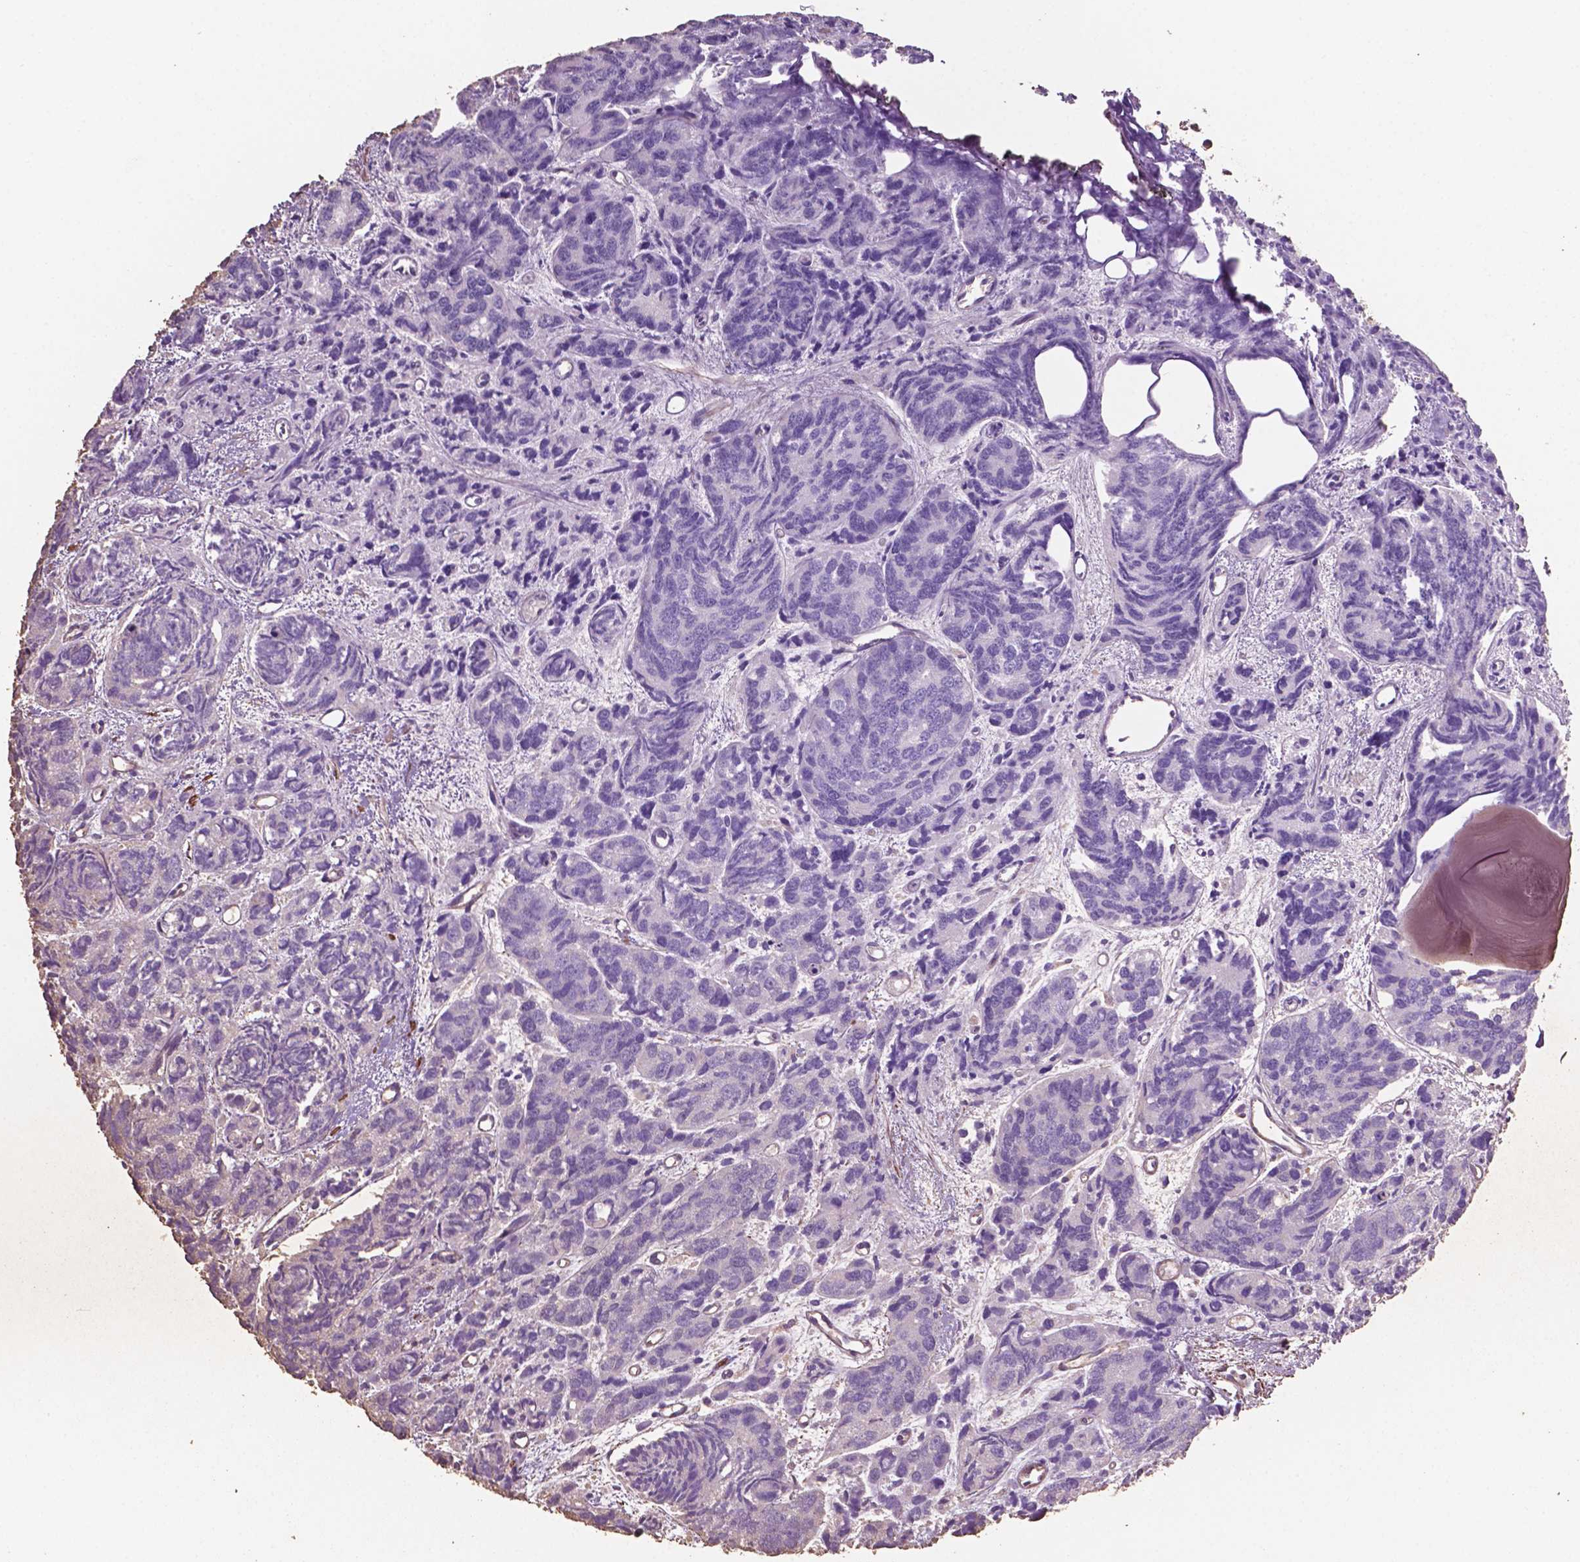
{"staining": {"intensity": "negative", "quantity": "none", "location": "none"}, "tissue": "prostate cancer", "cell_type": "Tumor cells", "image_type": "cancer", "snomed": [{"axis": "morphology", "description": "Adenocarcinoma, High grade"}, {"axis": "topography", "description": "Prostate"}], "caption": "Tumor cells are negative for protein expression in human prostate cancer. The staining is performed using DAB brown chromogen with nuclei counter-stained in using hematoxylin.", "gene": "COMMD4", "patient": {"sex": "male", "age": 77}}